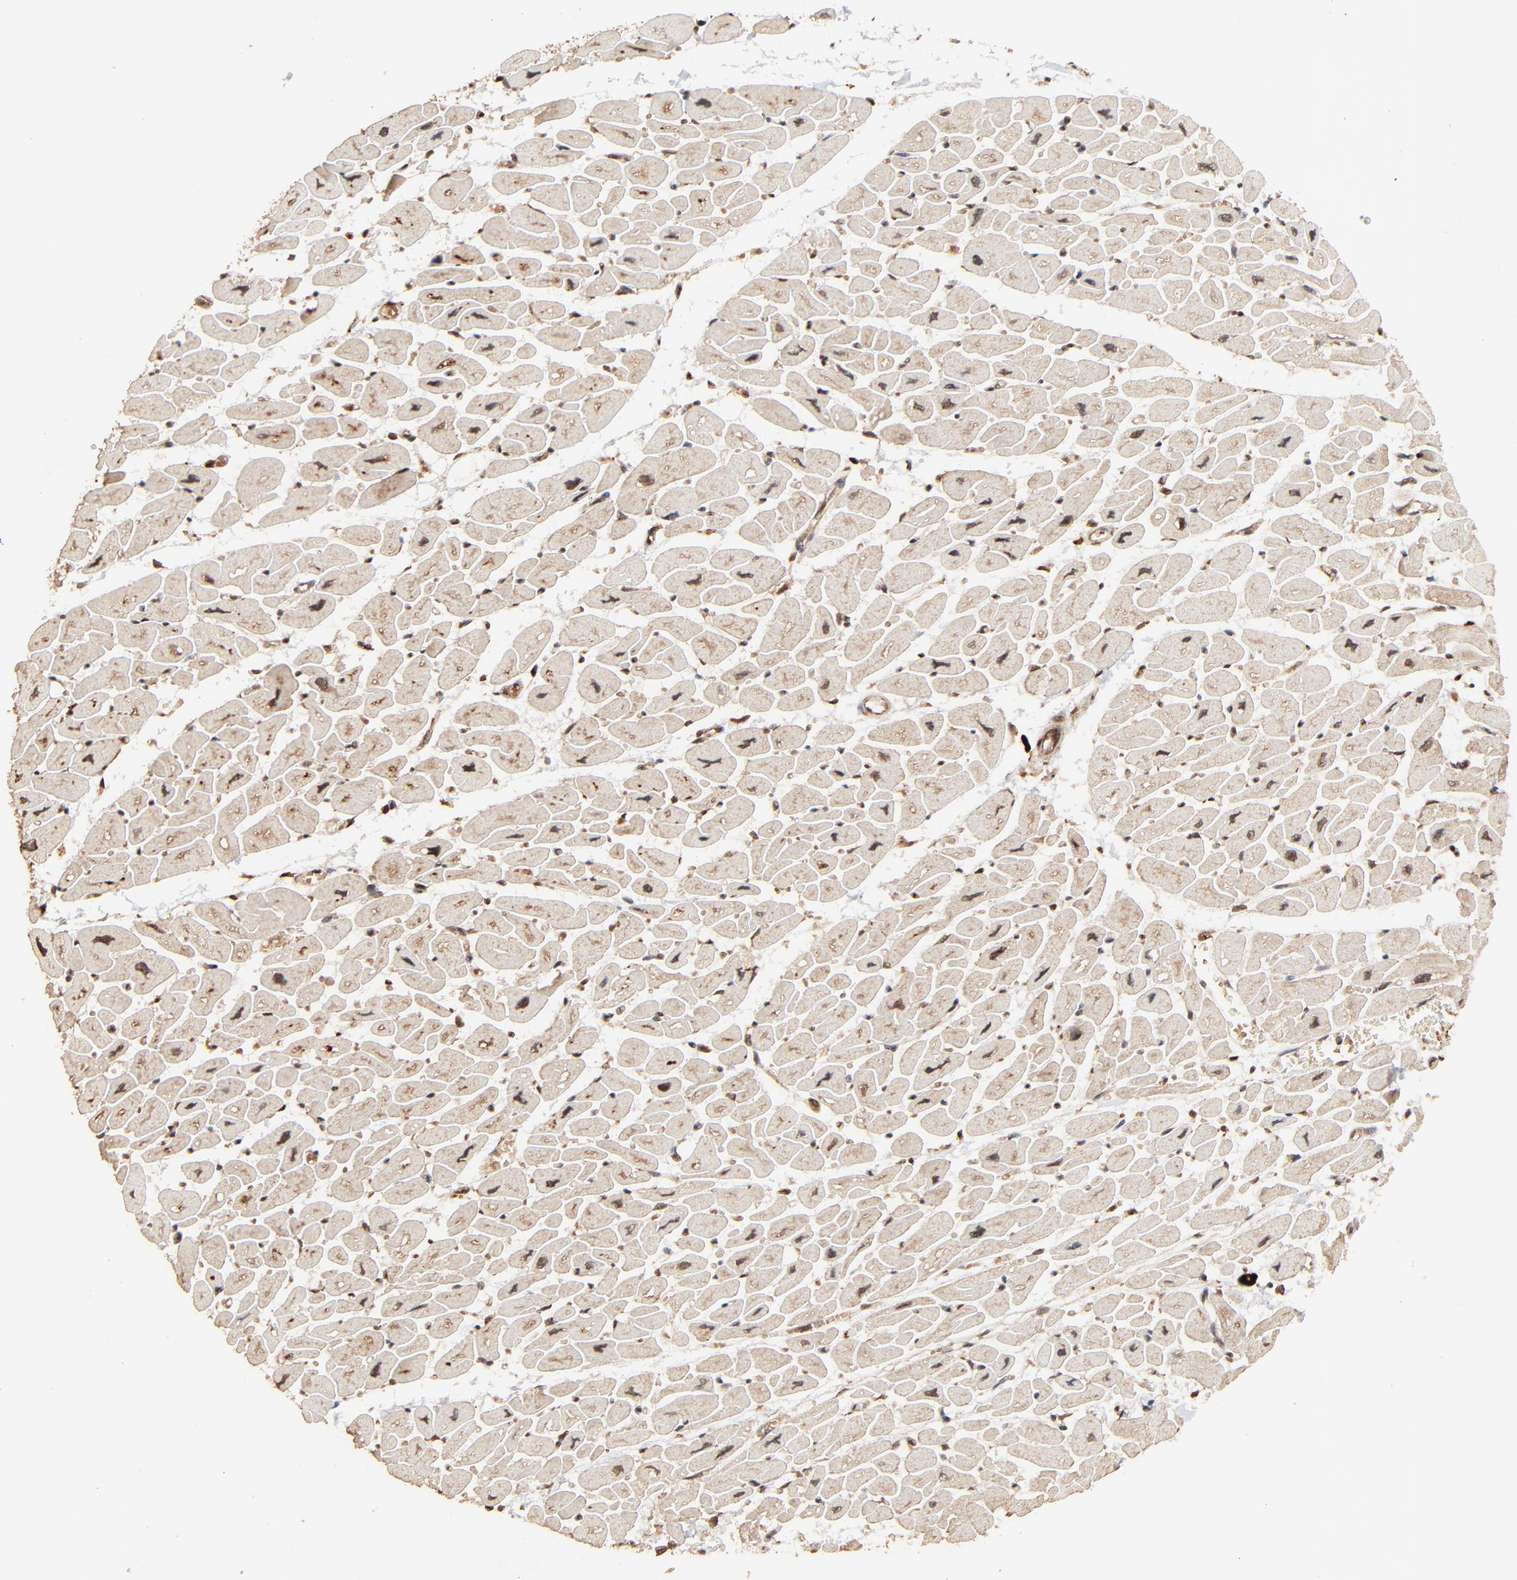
{"staining": {"intensity": "moderate", "quantity": ">75%", "location": "cytoplasmic/membranous,nuclear"}, "tissue": "heart muscle", "cell_type": "Cardiomyocytes", "image_type": "normal", "snomed": [{"axis": "morphology", "description": "Normal tissue, NOS"}, {"axis": "topography", "description": "Heart"}], "caption": "Immunohistochemistry staining of unremarkable heart muscle, which displays medium levels of moderate cytoplasmic/membranous,nuclear positivity in about >75% of cardiomyocytes indicating moderate cytoplasmic/membranous,nuclear protein positivity. The staining was performed using DAB (brown) for protein detection and nuclei were counterstained in hematoxylin (blue).", "gene": "FAM227A", "patient": {"sex": "female", "age": 54}}